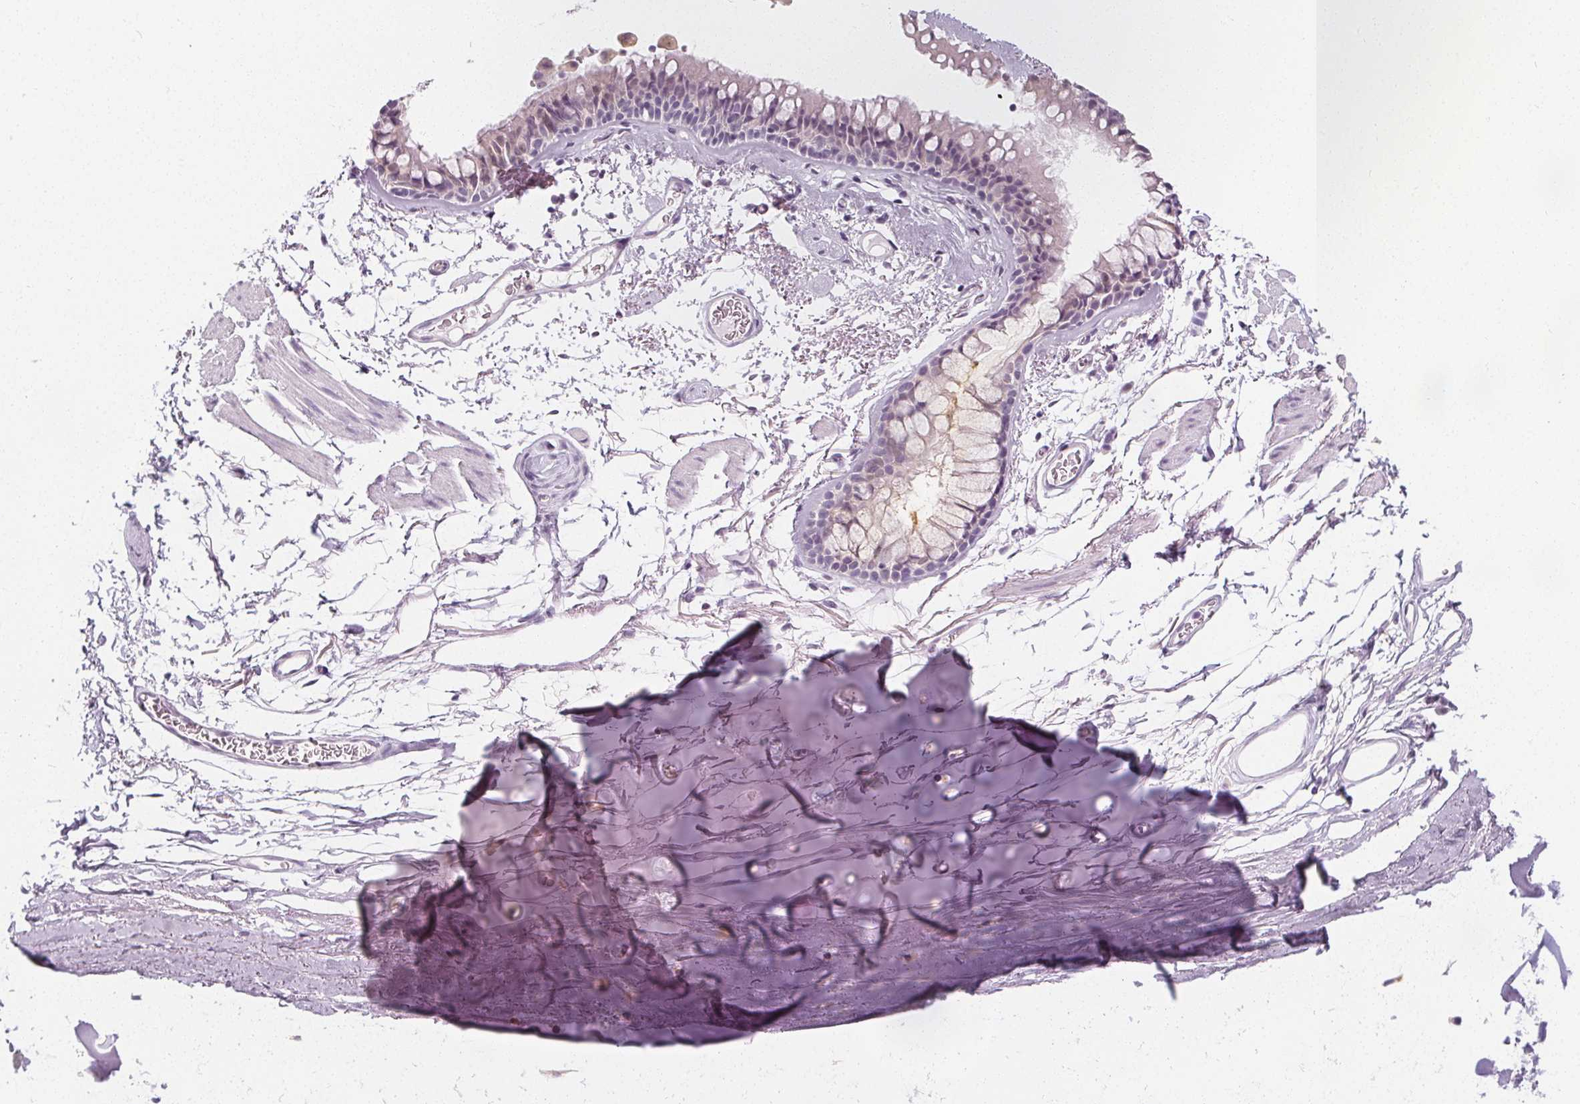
{"staining": {"intensity": "negative", "quantity": "none", "location": "none"}, "tissue": "adipose tissue", "cell_type": "Adipocytes", "image_type": "normal", "snomed": [{"axis": "morphology", "description": "Normal tissue, NOS"}, {"axis": "topography", "description": "Cartilage tissue"}, {"axis": "topography", "description": "Bronchus"}], "caption": "High power microscopy histopathology image of an immunohistochemistry (IHC) micrograph of normal adipose tissue, revealing no significant expression in adipocytes.", "gene": "UGP2", "patient": {"sex": "female", "age": 79}}